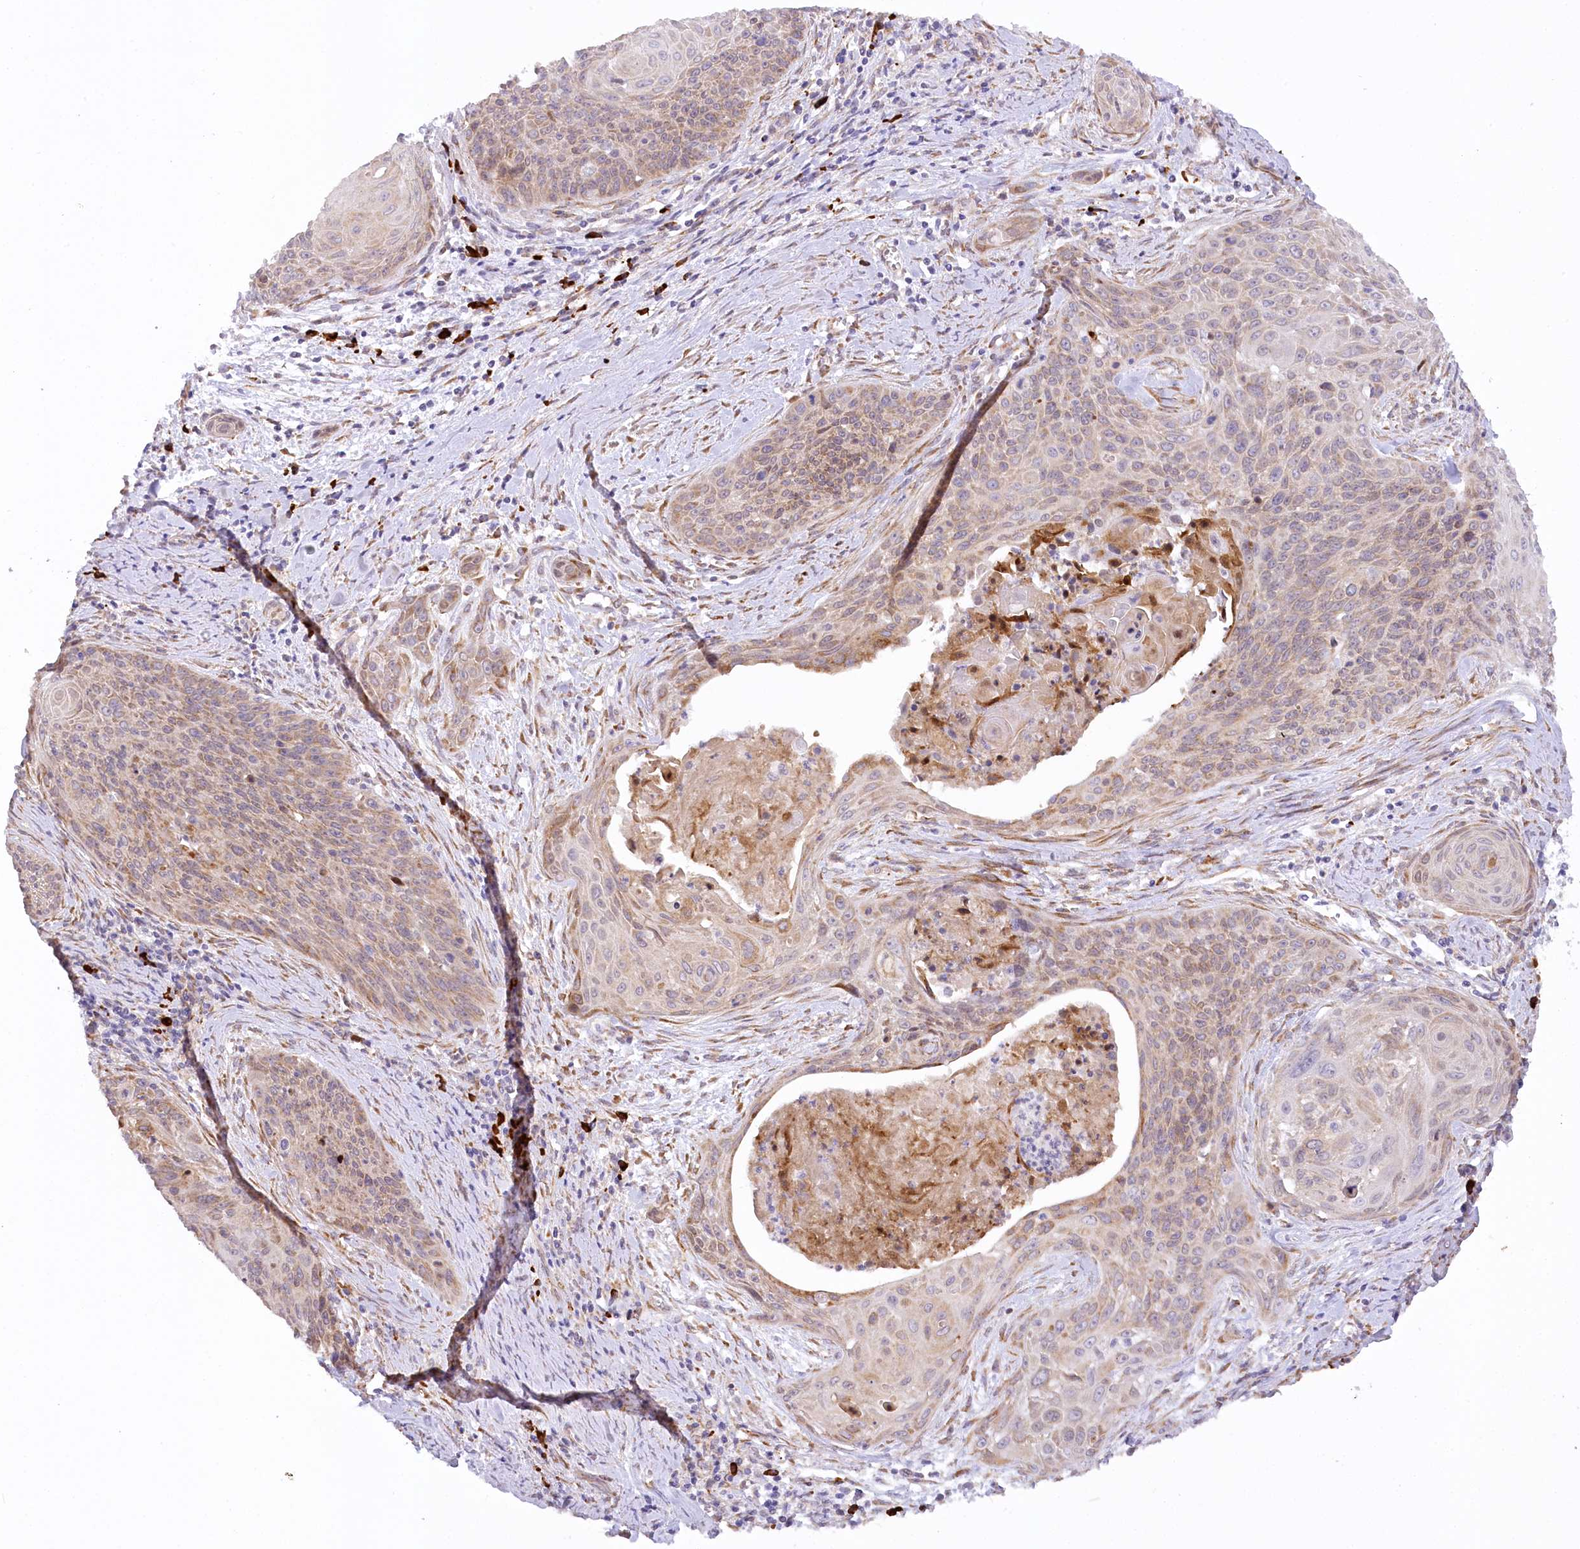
{"staining": {"intensity": "weak", "quantity": "<25%", "location": "cytoplasmic/membranous"}, "tissue": "cervical cancer", "cell_type": "Tumor cells", "image_type": "cancer", "snomed": [{"axis": "morphology", "description": "Squamous cell carcinoma, NOS"}, {"axis": "topography", "description": "Cervix"}], "caption": "This micrograph is of squamous cell carcinoma (cervical) stained with immunohistochemistry to label a protein in brown with the nuclei are counter-stained blue. There is no staining in tumor cells. The staining was performed using DAB (3,3'-diaminobenzidine) to visualize the protein expression in brown, while the nuclei were stained in blue with hematoxylin (Magnification: 20x).", "gene": "NCKAP5", "patient": {"sex": "female", "age": 55}}